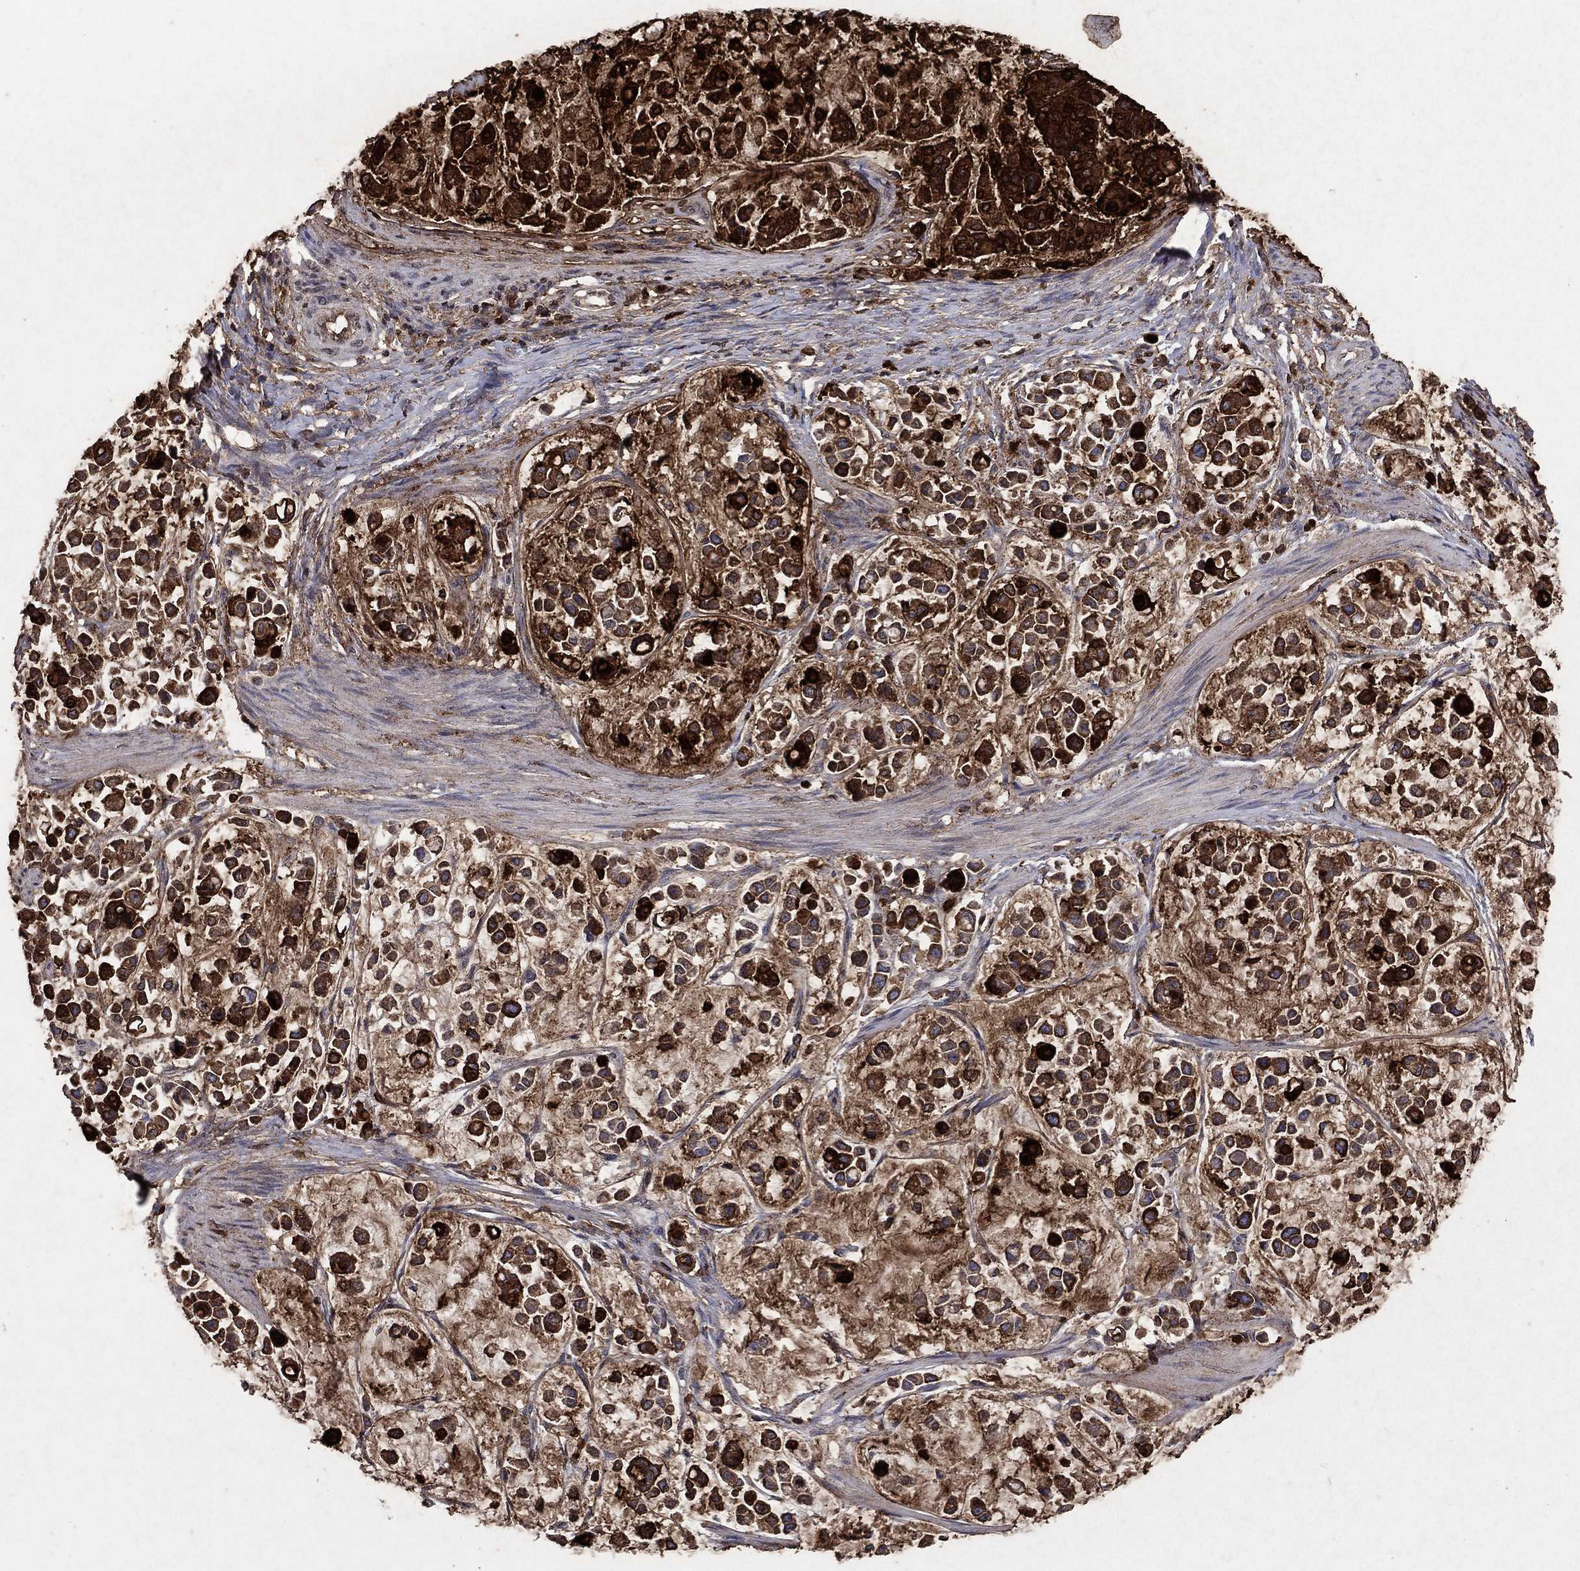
{"staining": {"intensity": "strong", "quantity": "25%-75%", "location": "cytoplasmic/membranous"}, "tissue": "stomach cancer", "cell_type": "Tumor cells", "image_type": "cancer", "snomed": [{"axis": "morphology", "description": "Adenocarcinoma, NOS"}, {"axis": "topography", "description": "Stomach"}], "caption": "IHC micrograph of human stomach adenocarcinoma stained for a protein (brown), which shows high levels of strong cytoplasmic/membranous staining in approximately 25%-75% of tumor cells.", "gene": "CD24", "patient": {"sex": "male", "age": 82}}